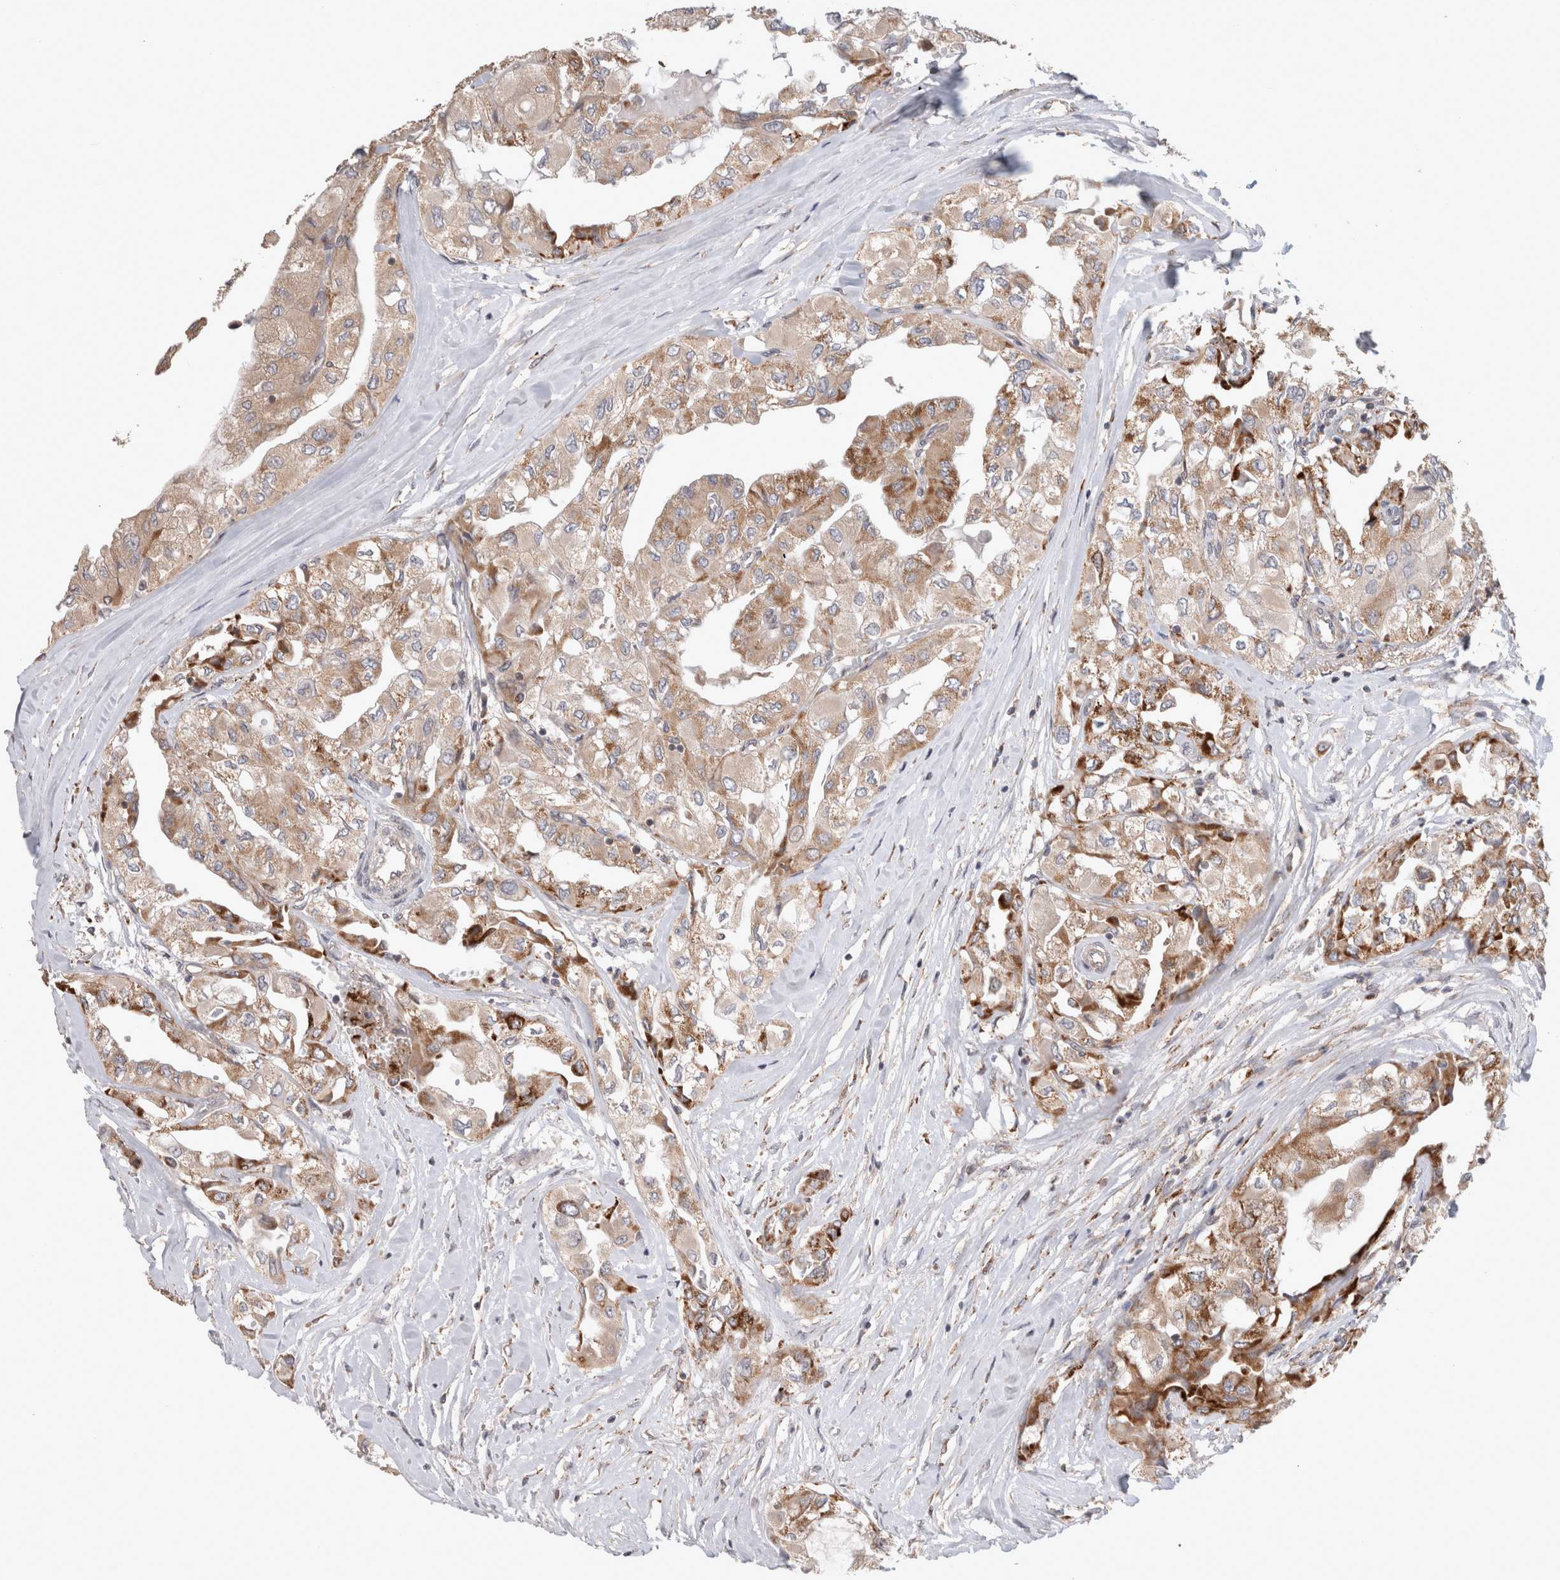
{"staining": {"intensity": "moderate", "quantity": "25%-75%", "location": "cytoplasmic/membranous"}, "tissue": "thyroid cancer", "cell_type": "Tumor cells", "image_type": "cancer", "snomed": [{"axis": "morphology", "description": "Papillary adenocarcinoma, NOS"}, {"axis": "topography", "description": "Thyroid gland"}], "caption": "Immunohistochemical staining of human papillary adenocarcinoma (thyroid) shows medium levels of moderate cytoplasmic/membranous staining in approximately 25%-75% of tumor cells.", "gene": "HROB", "patient": {"sex": "female", "age": 59}}